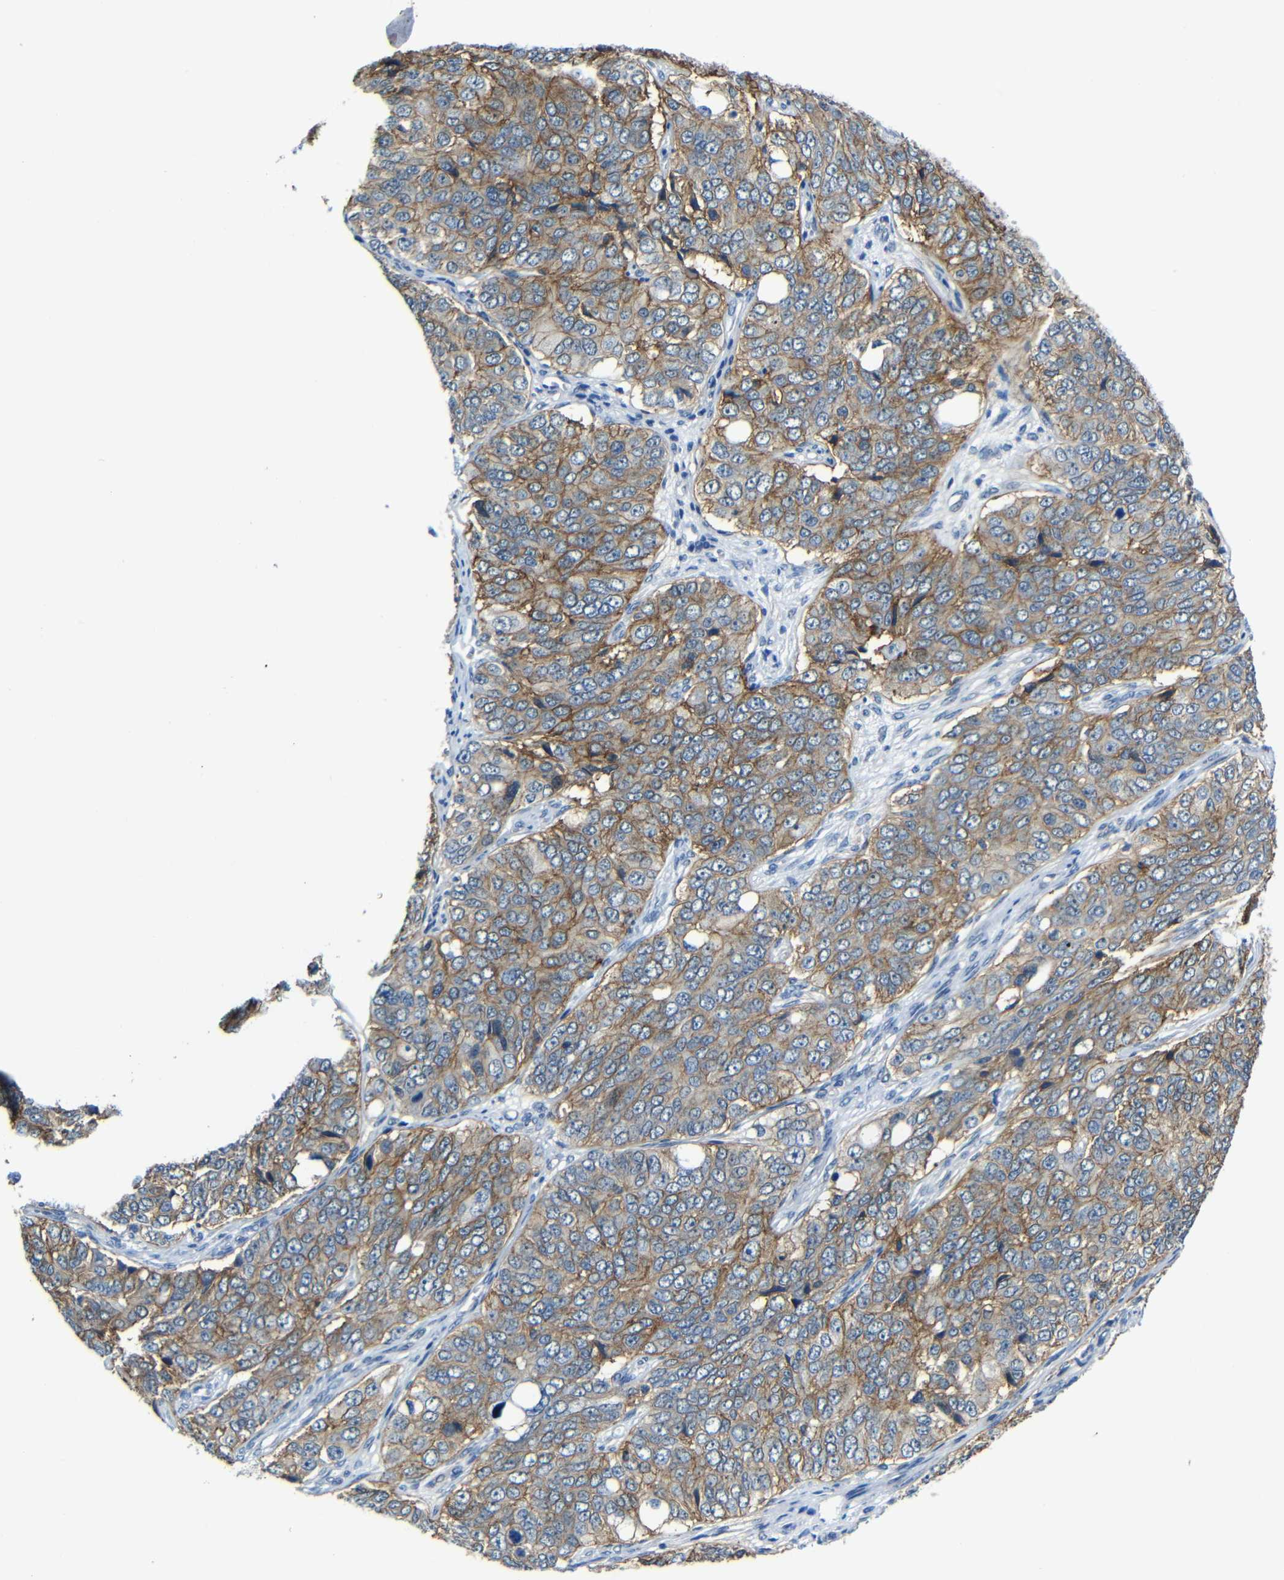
{"staining": {"intensity": "moderate", "quantity": ">75%", "location": "cytoplasmic/membranous"}, "tissue": "ovarian cancer", "cell_type": "Tumor cells", "image_type": "cancer", "snomed": [{"axis": "morphology", "description": "Carcinoma, endometroid"}, {"axis": "topography", "description": "Ovary"}], "caption": "Immunohistochemical staining of ovarian cancer (endometroid carcinoma) exhibits medium levels of moderate cytoplasmic/membranous expression in about >75% of tumor cells. (IHC, brightfield microscopy, high magnification).", "gene": "ZNF90", "patient": {"sex": "female", "age": 51}}